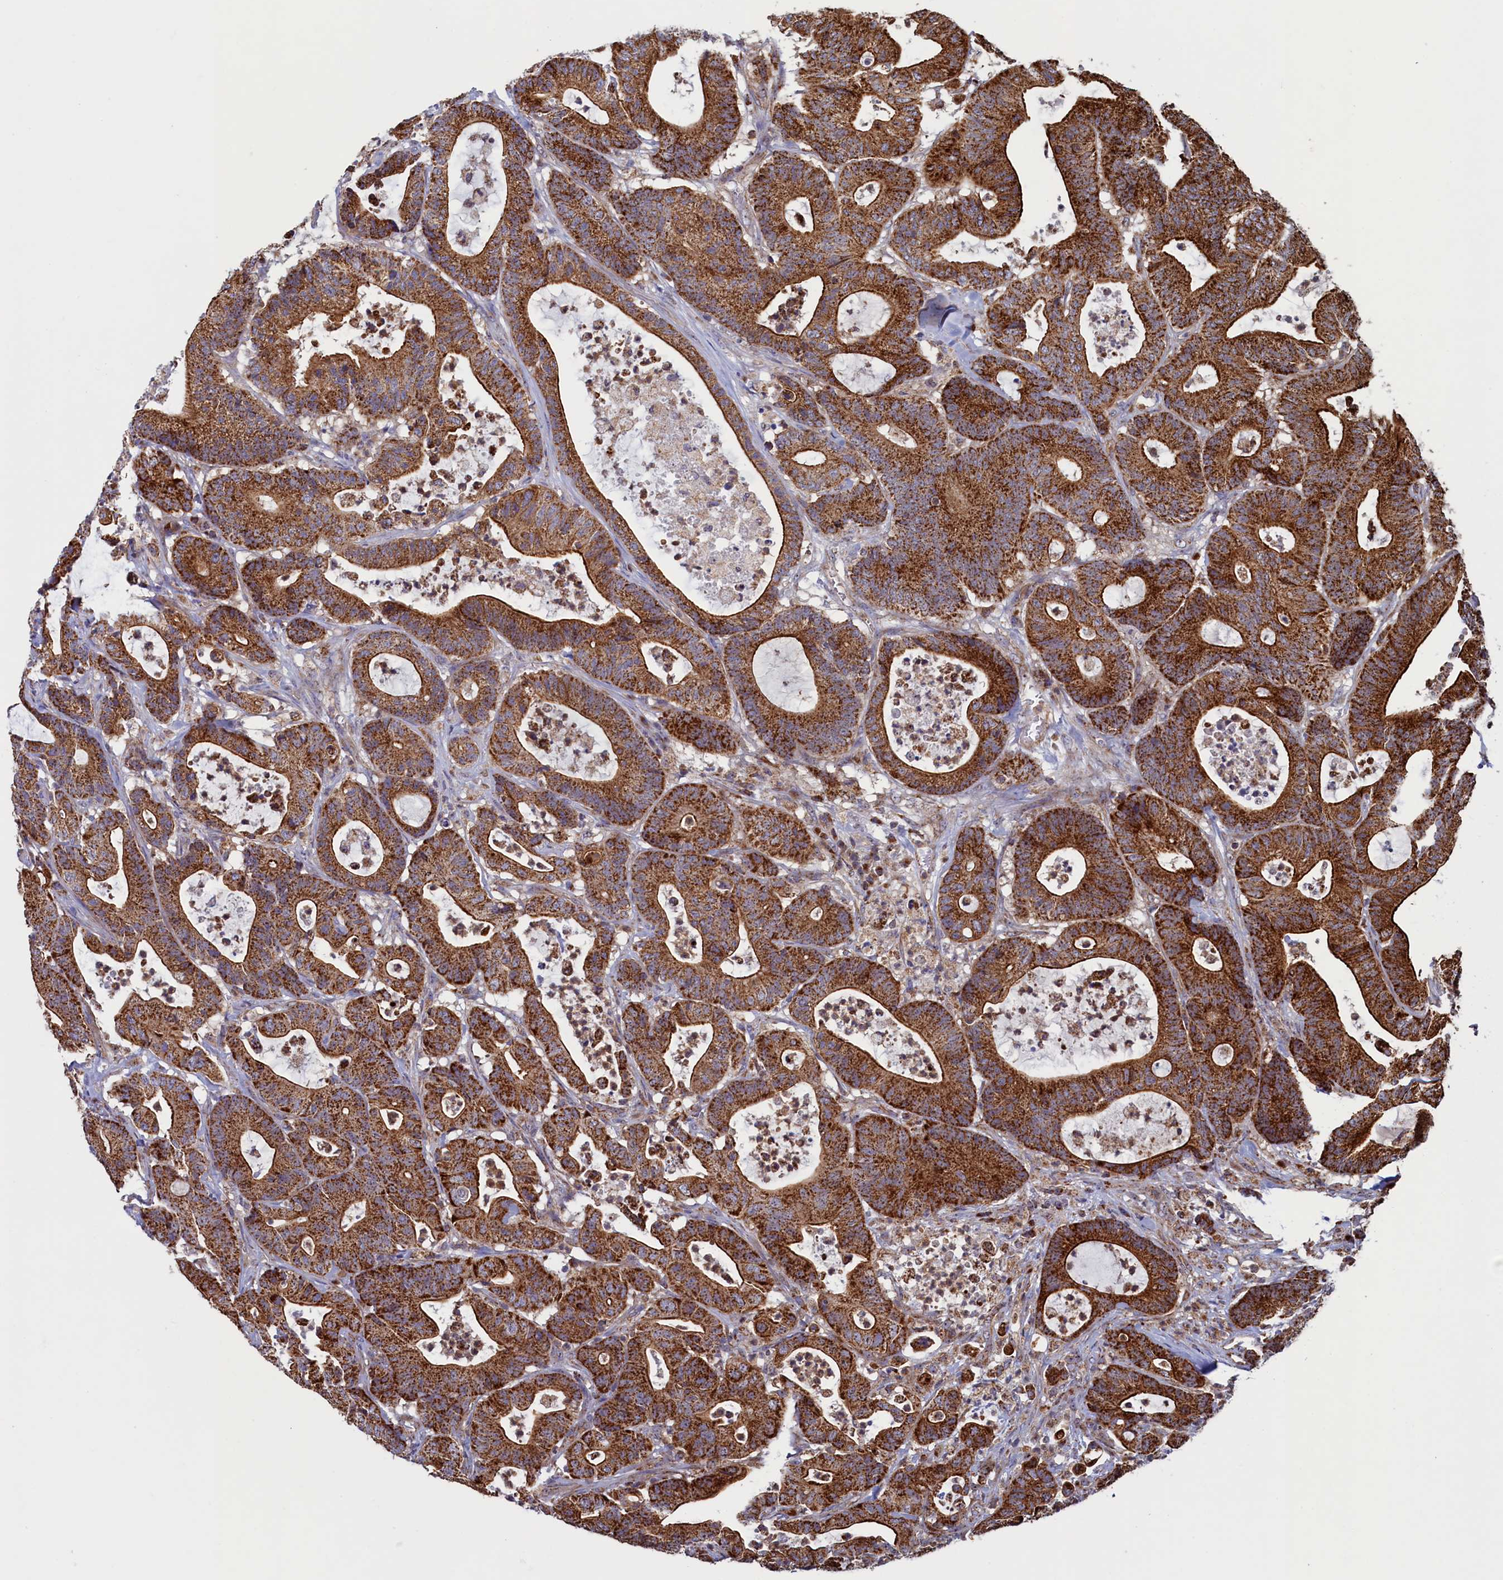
{"staining": {"intensity": "strong", "quantity": ">75%", "location": "cytoplasmic/membranous"}, "tissue": "colorectal cancer", "cell_type": "Tumor cells", "image_type": "cancer", "snomed": [{"axis": "morphology", "description": "Adenocarcinoma, NOS"}, {"axis": "topography", "description": "Colon"}], "caption": "Colorectal adenocarcinoma stained with a protein marker demonstrates strong staining in tumor cells.", "gene": "UBE3B", "patient": {"sex": "female", "age": 84}}